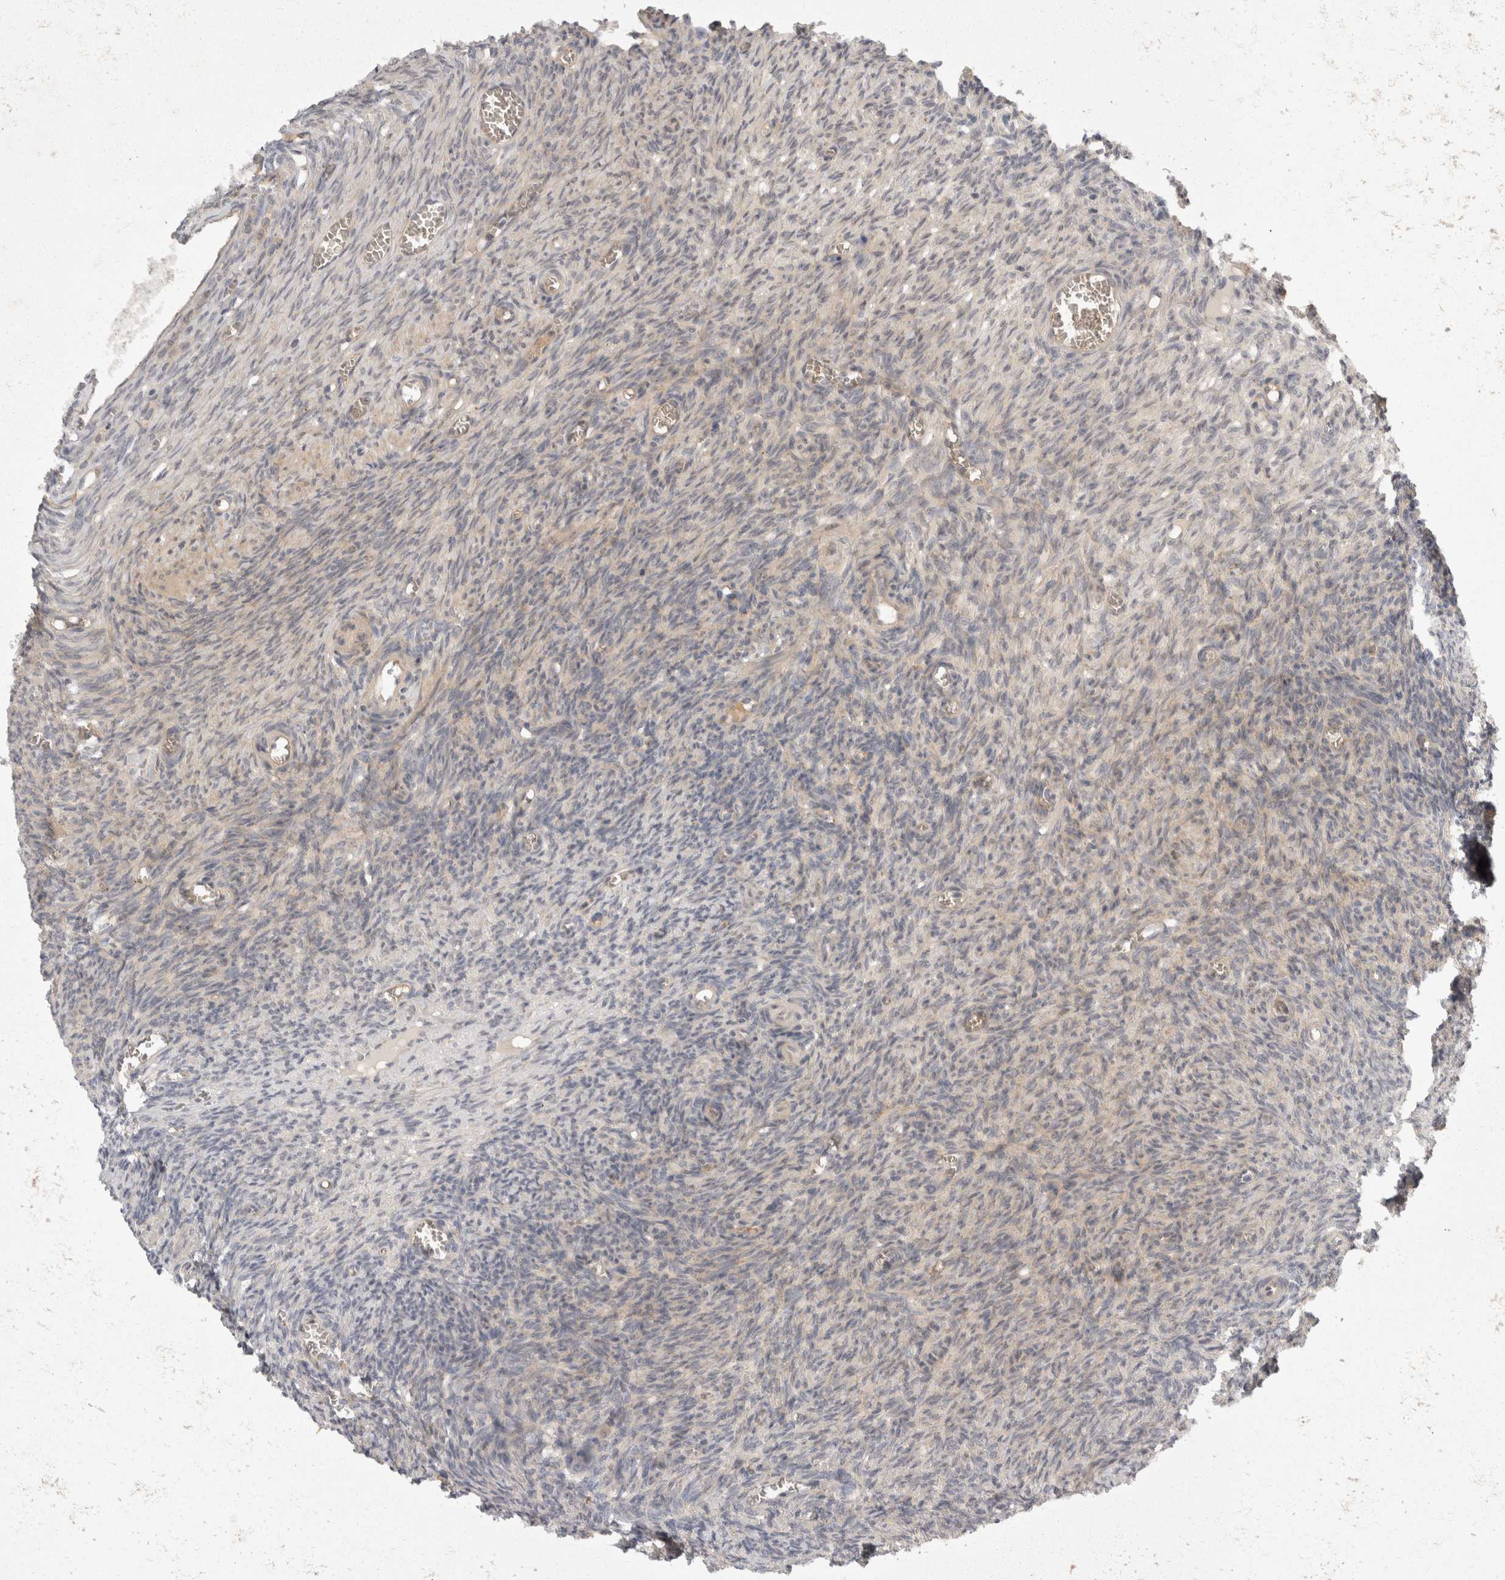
{"staining": {"intensity": "negative", "quantity": "none", "location": "none"}, "tissue": "ovary", "cell_type": "Follicle cells", "image_type": "normal", "snomed": [{"axis": "morphology", "description": "Normal tissue, NOS"}, {"axis": "topography", "description": "Ovary"}], "caption": "High magnification brightfield microscopy of normal ovary stained with DAB (3,3'-diaminobenzidine) (brown) and counterstained with hematoxylin (blue): follicle cells show no significant expression. Nuclei are stained in blue.", "gene": "TOM1L2", "patient": {"sex": "female", "age": 27}}